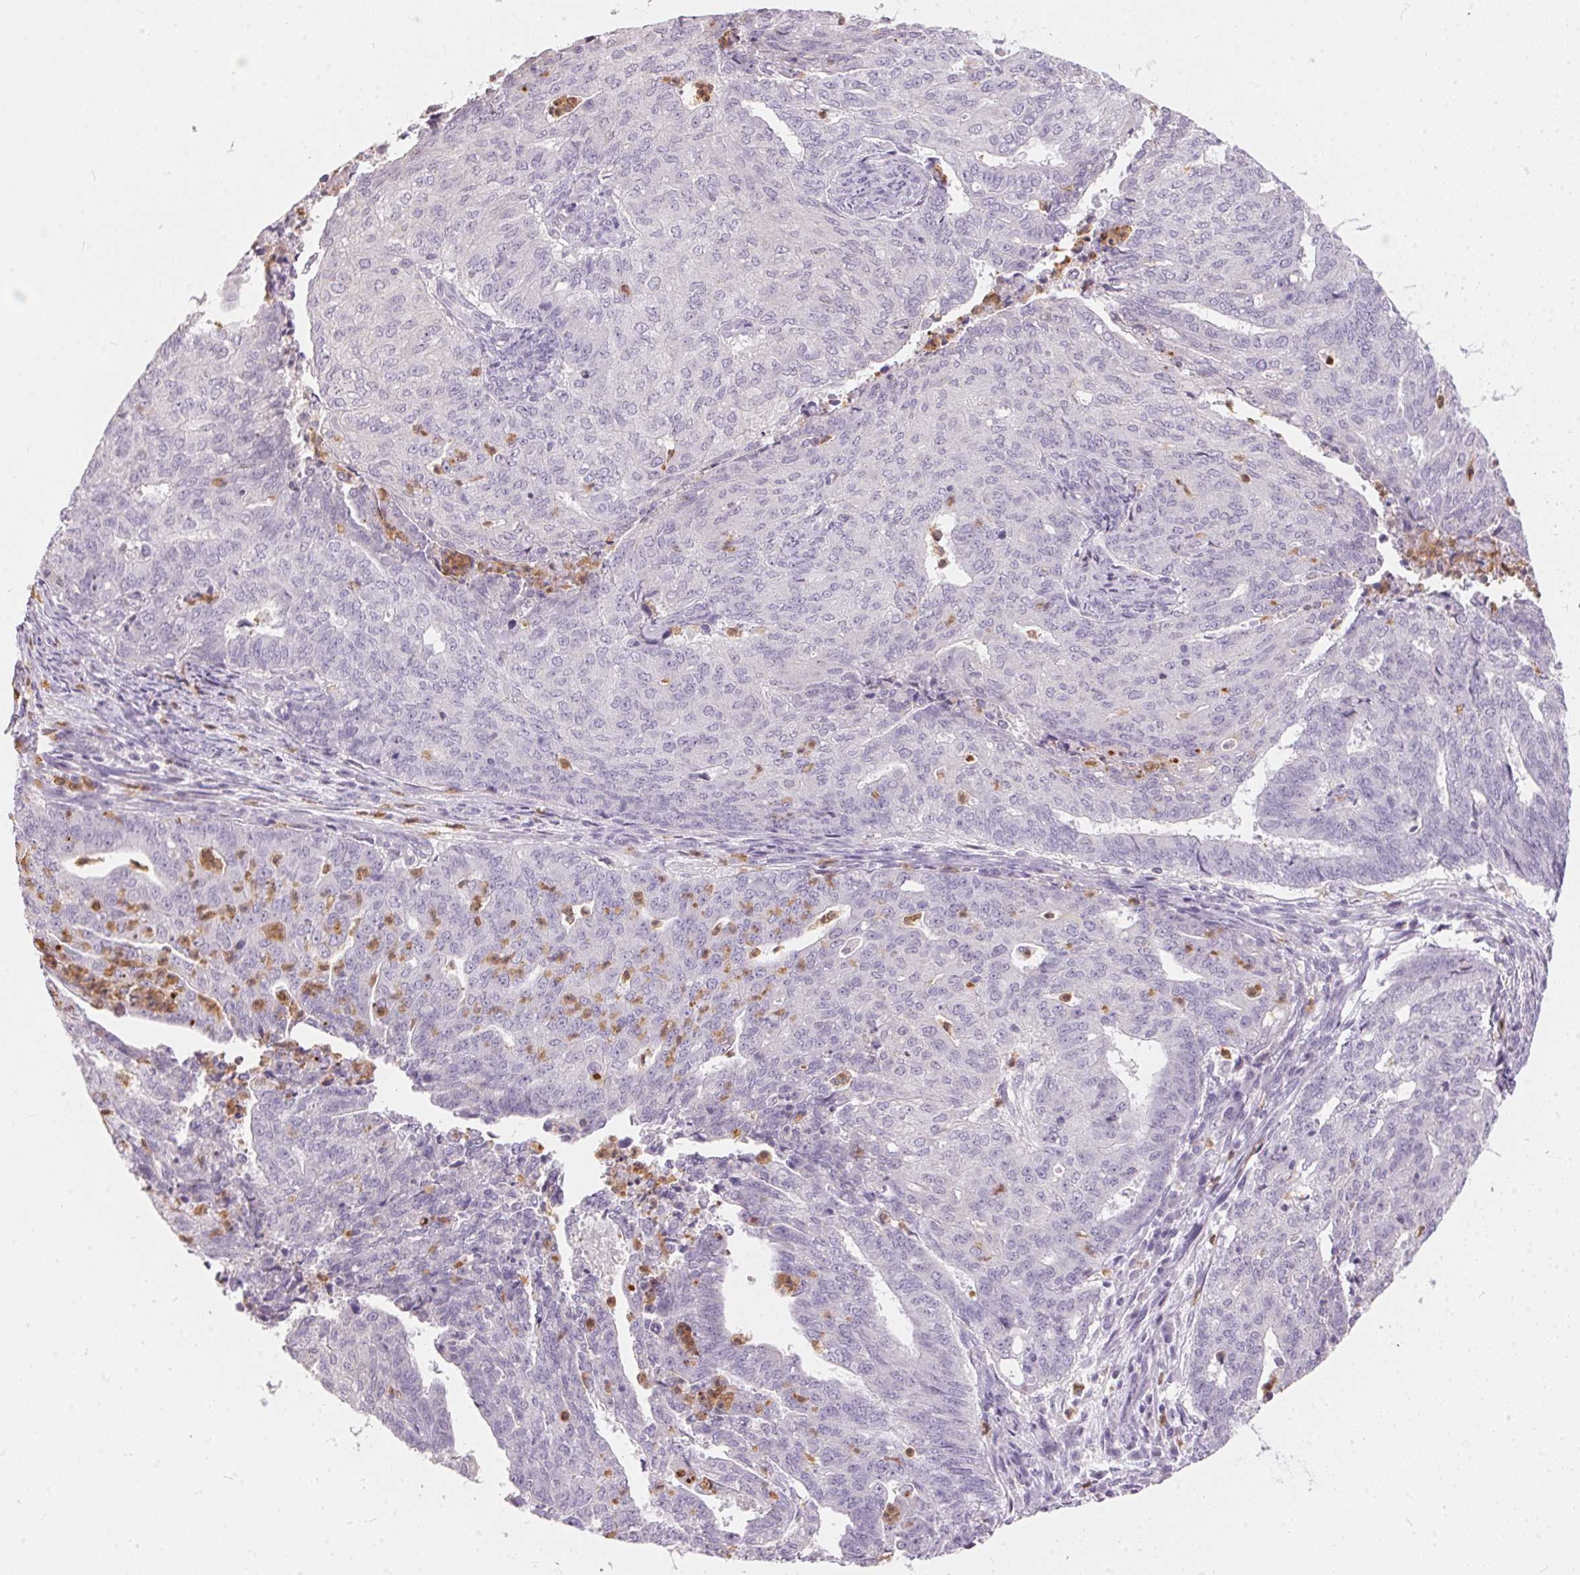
{"staining": {"intensity": "negative", "quantity": "none", "location": "none"}, "tissue": "endometrial cancer", "cell_type": "Tumor cells", "image_type": "cancer", "snomed": [{"axis": "morphology", "description": "Adenocarcinoma, NOS"}, {"axis": "topography", "description": "Endometrium"}], "caption": "An image of endometrial cancer (adenocarcinoma) stained for a protein shows no brown staining in tumor cells.", "gene": "SERPINB1", "patient": {"sex": "female", "age": 82}}